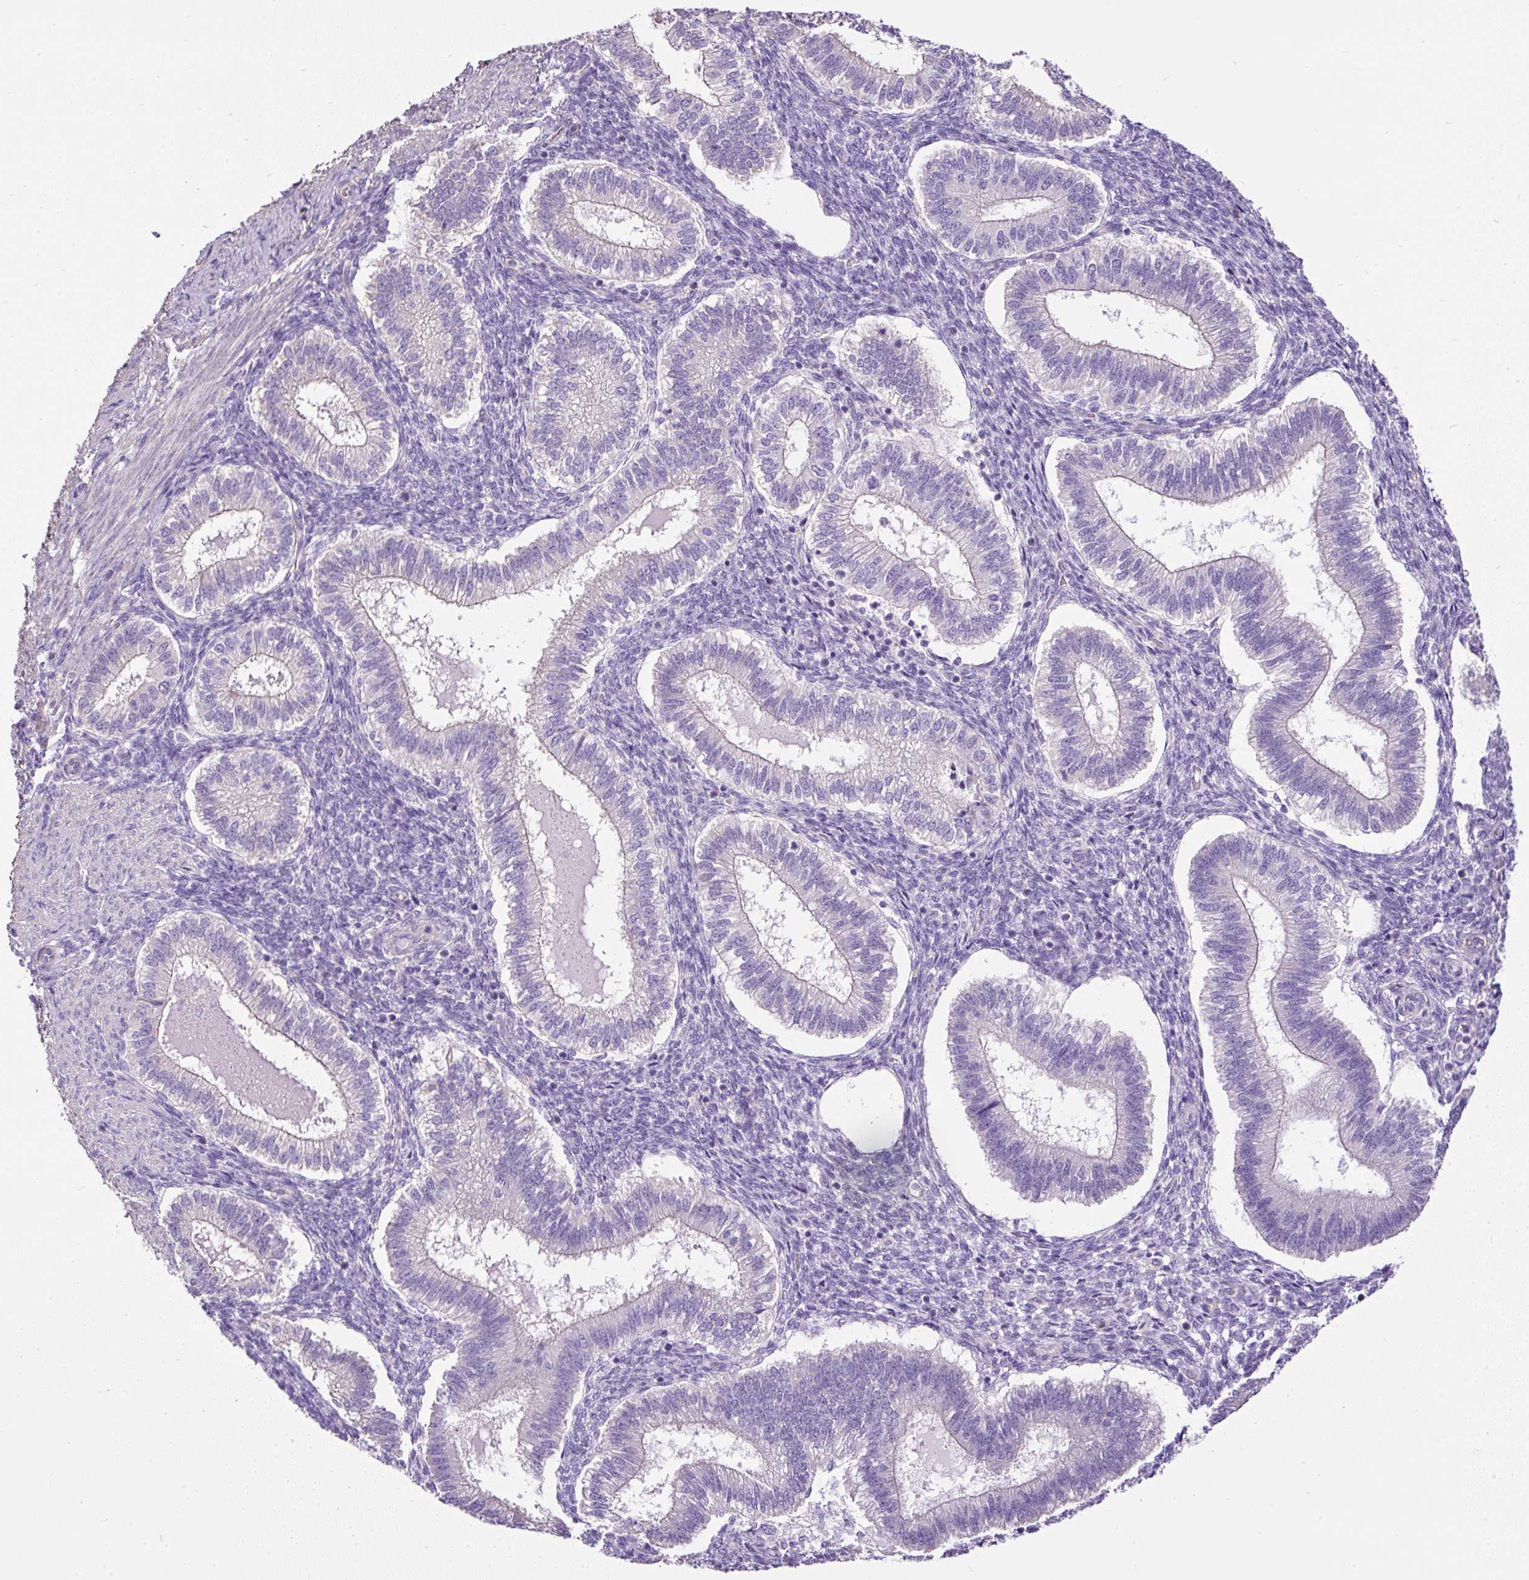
{"staining": {"intensity": "negative", "quantity": "none", "location": "none"}, "tissue": "endometrium", "cell_type": "Cells in endometrial stroma", "image_type": "normal", "snomed": [{"axis": "morphology", "description": "Normal tissue, NOS"}, {"axis": "topography", "description": "Endometrium"}], "caption": "An immunohistochemistry photomicrograph of unremarkable endometrium is shown. There is no staining in cells in endometrial stroma of endometrium. (Stains: DAB immunohistochemistry (IHC) with hematoxylin counter stain, Microscopy: brightfield microscopy at high magnification).", "gene": "PDIA2", "patient": {"sex": "female", "age": 25}}